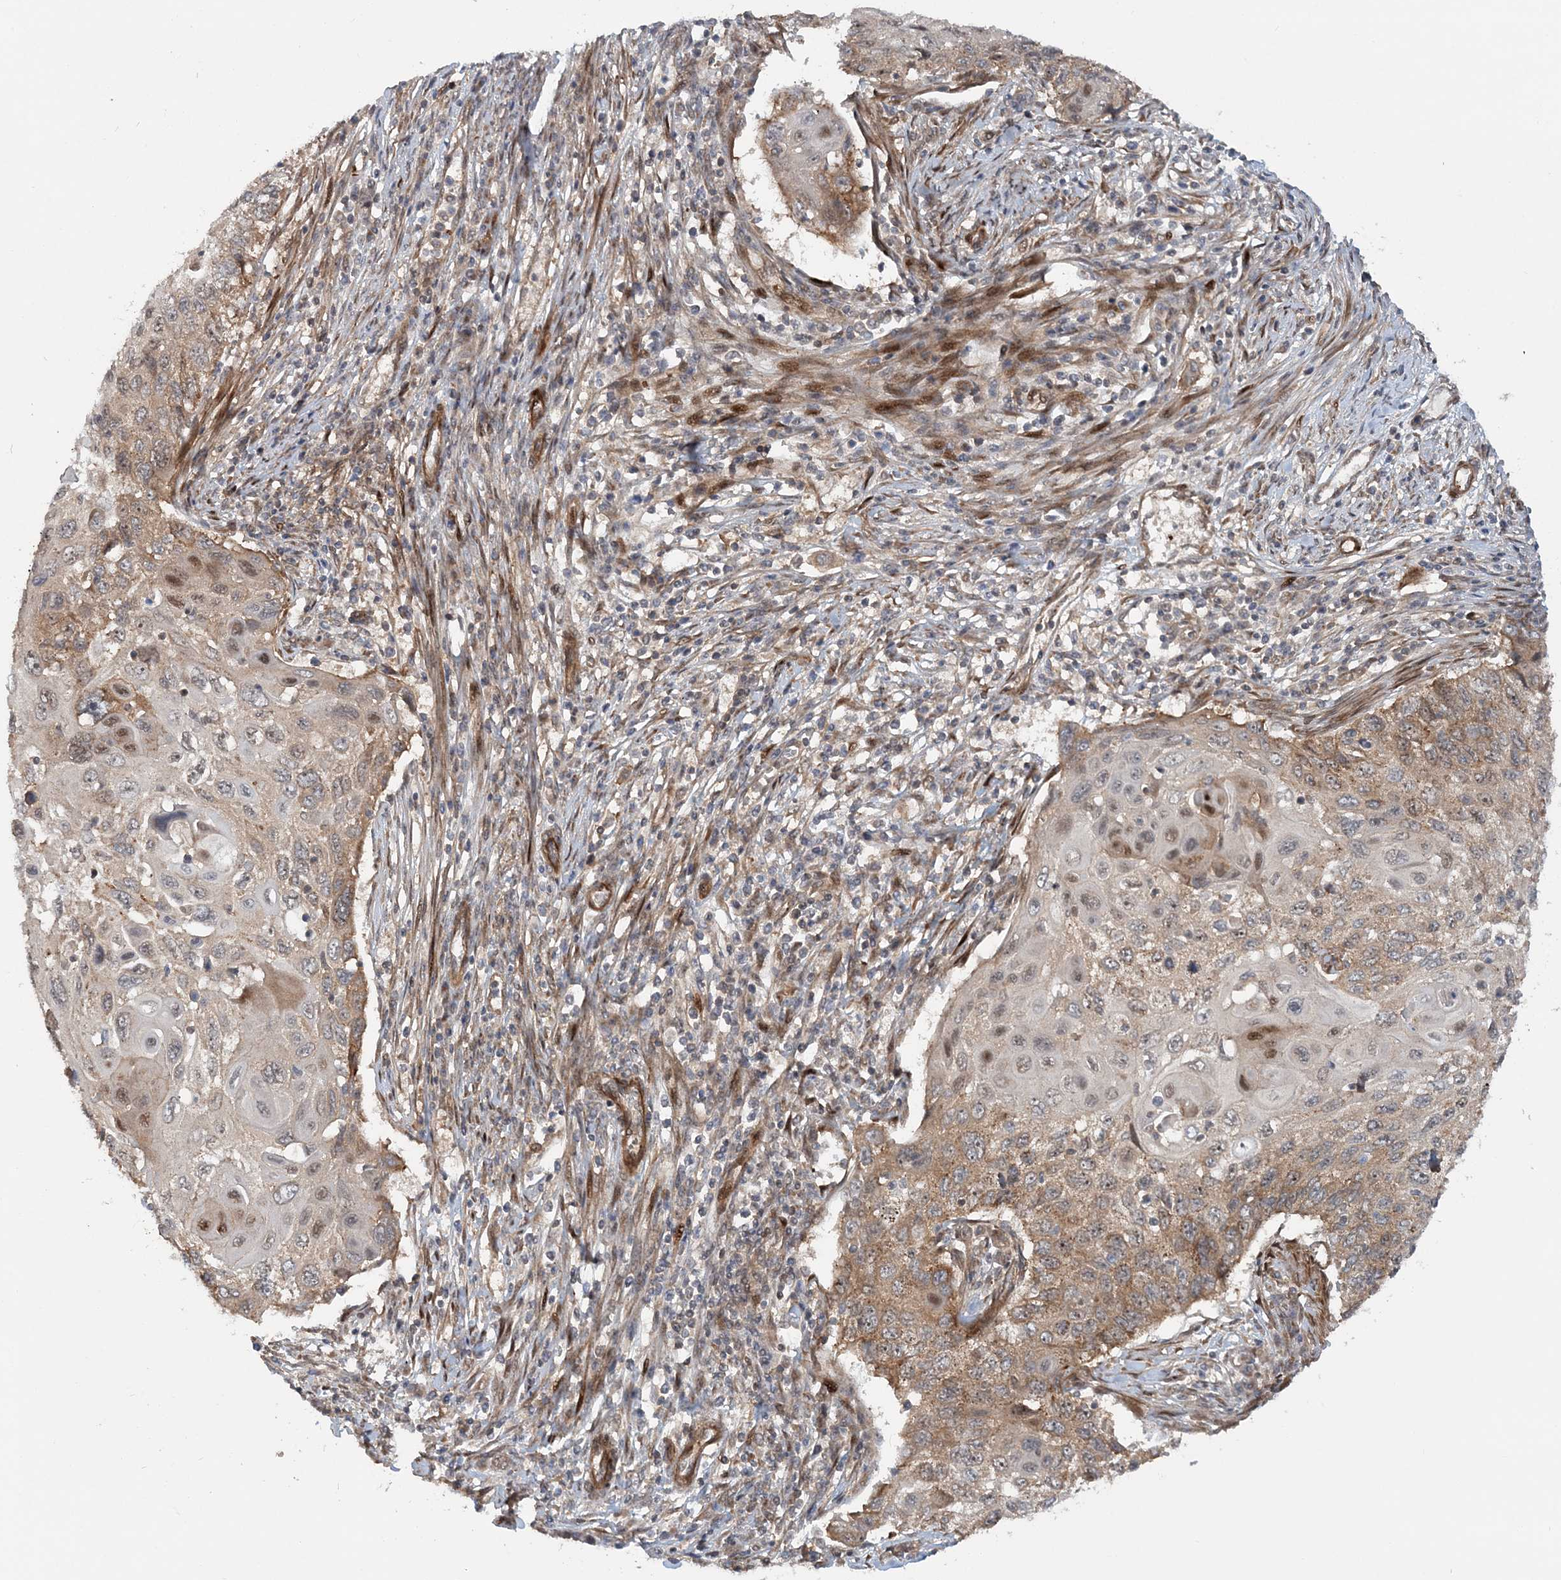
{"staining": {"intensity": "moderate", "quantity": "25%-75%", "location": "cytoplasmic/membranous,nuclear"}, "tissue": "cervical cancer", "cell_type": "Tumor cells", "image_type": "cancer", "snomed": [{"axis": "morphology", "description": "Squamous cell carcinoma, NOS"}, {"axis": "topography", "description": "Cervix"}], "caption": "Immunohistochemistry (IHC) (DAB) staining of human squamous cell carcinoma (cervical) displays moderate cytoplasmic/membranous and nuclear protein expression in about 25%-75% of tumor cells.", "gene": "GEMIN5", "patient": {"sex": "female", "age": 70}}